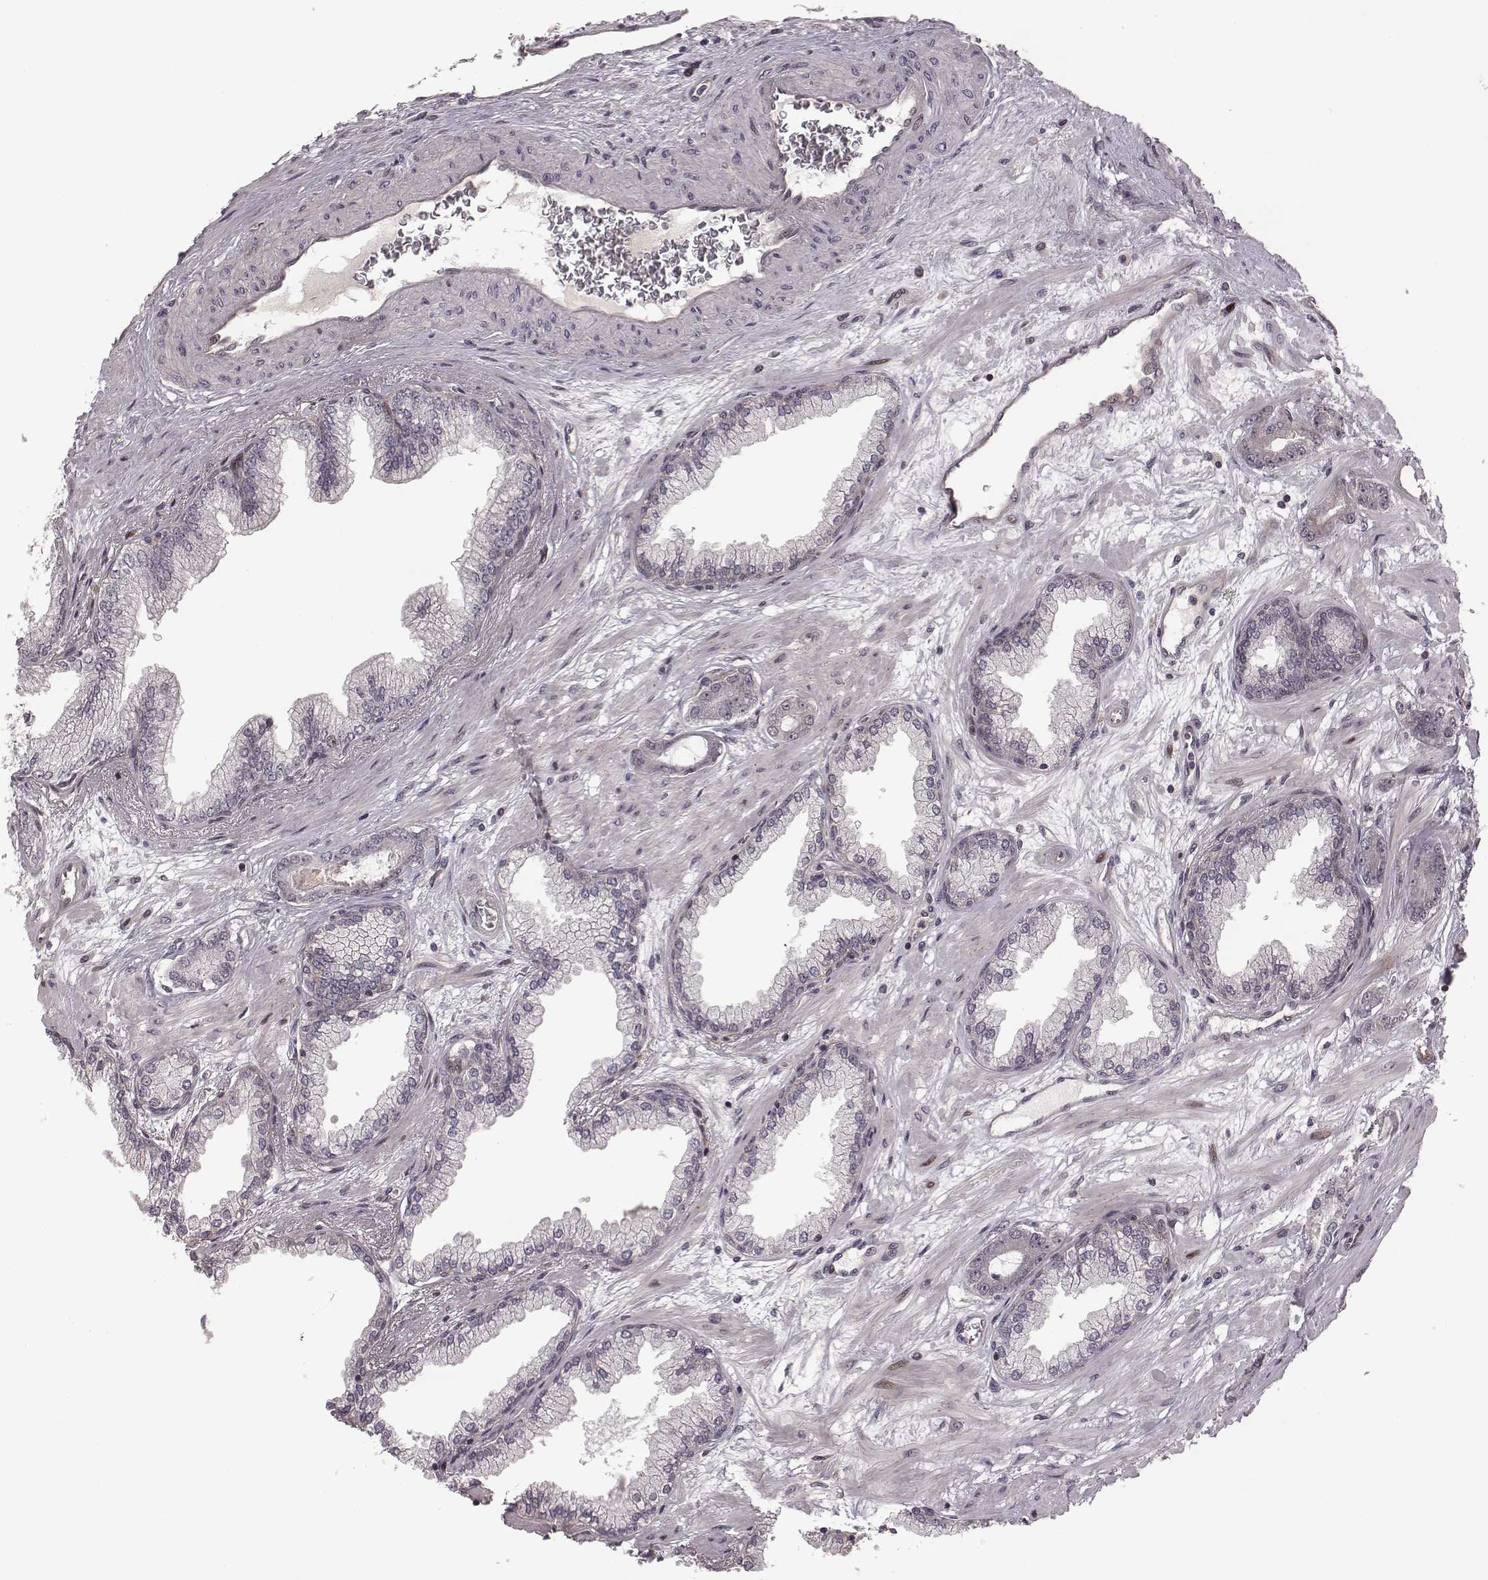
{"staining": {"intensity": "negative", "quantity": "none", "location": "none"}, "tissue": "prostate cancer", "cell_type": "Tumor cells", "image_type": "cancer", "snomed": [{"axis": "morphology", "description": "Adenocarcinoma, Low grade"}, {"axis": "topography", "description": "Prostate"}], "caption": "This image is of prostate cancer stained with immunohistochemistry (IHC) to label a protein in brown with the nuclei are counter-stained blue. There is no expression in tumor cells. (DAB (3,3'-diaminobenzidine) immunohistochemistry (IHC) with hematoxylin counter stain).", "gene": "RPL3", "patient": {"sex": "male", "age": 64}}